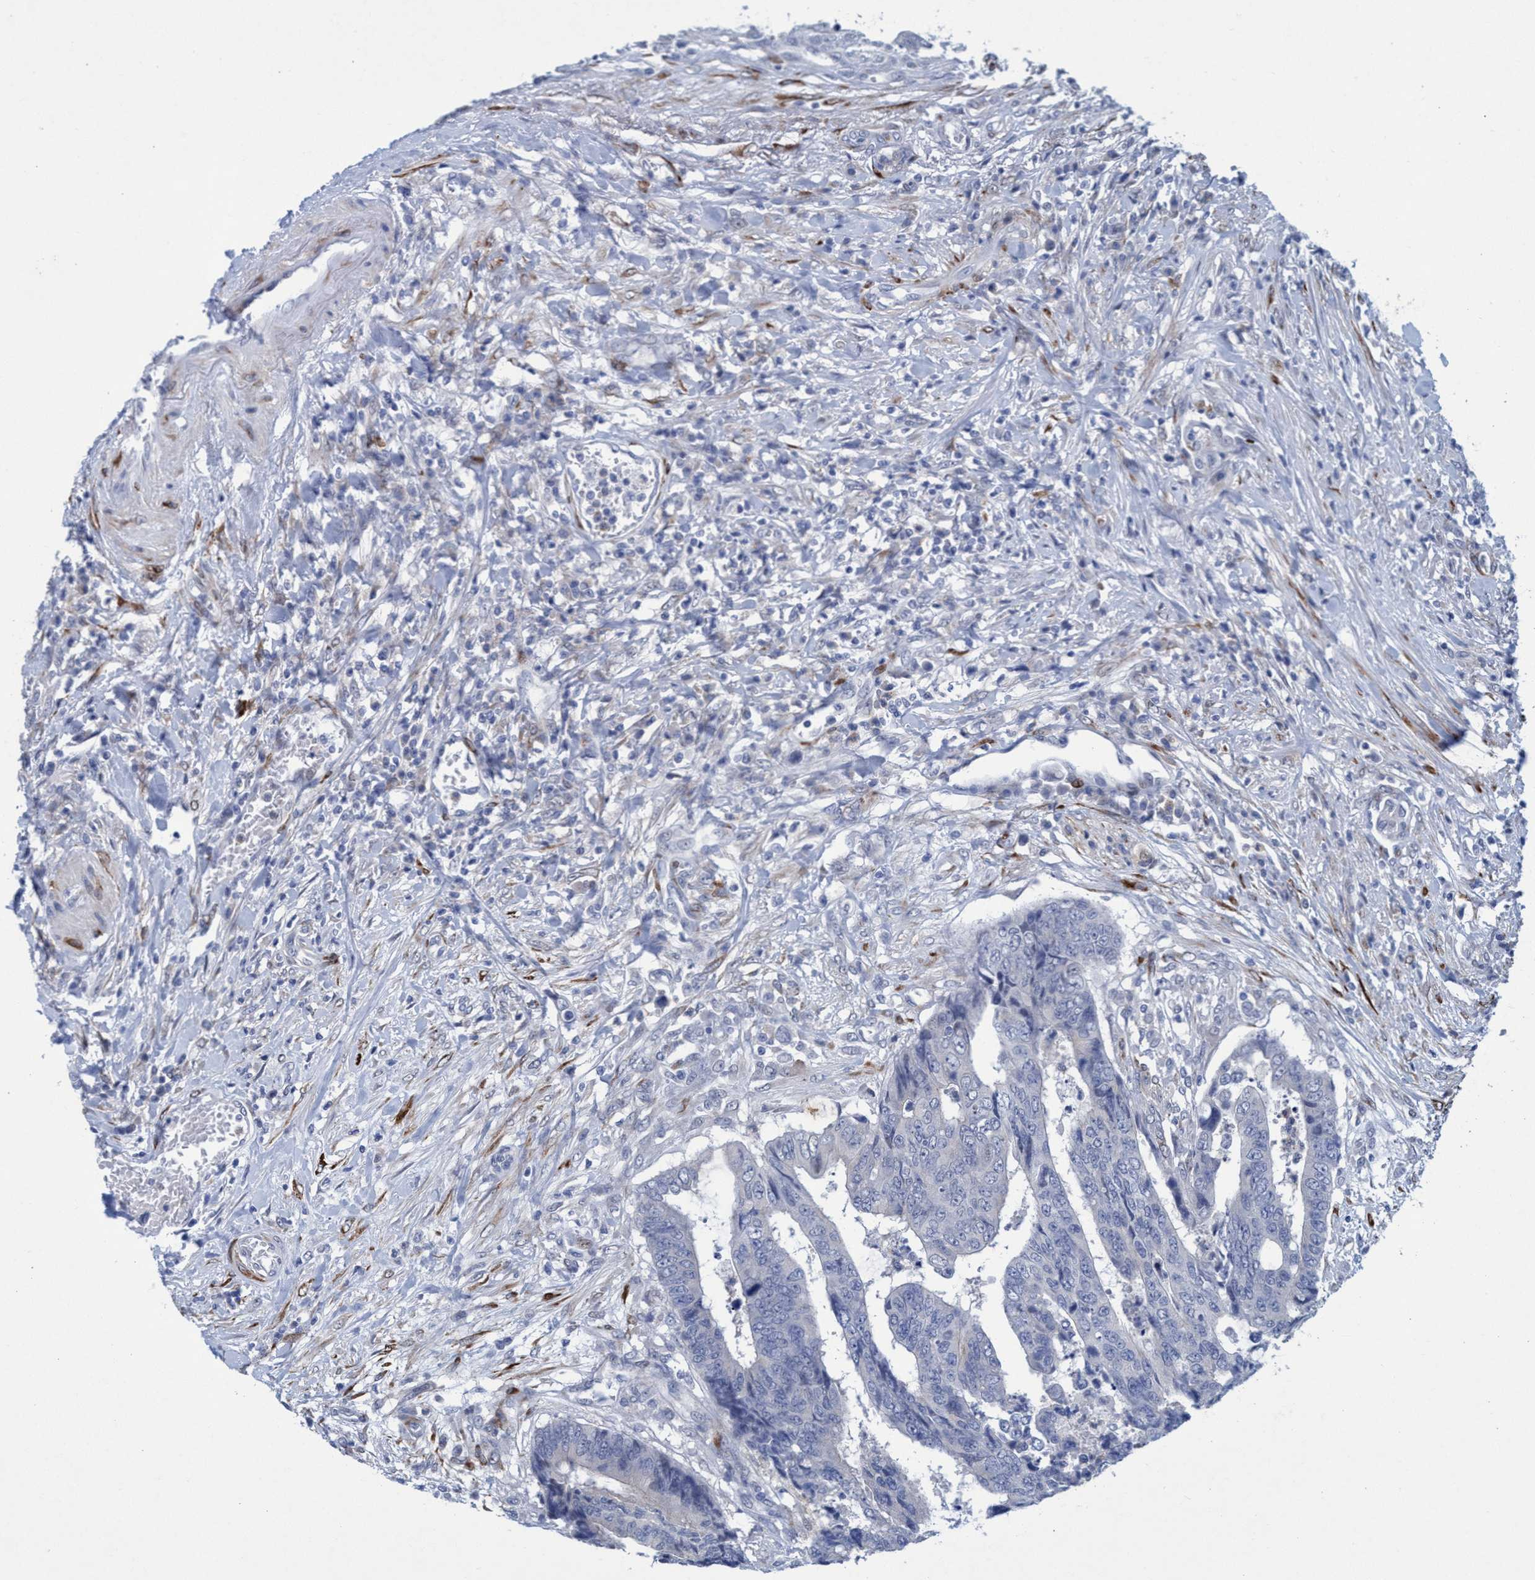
{"staining": {"intensity": "negative", "quantity": "none", "location": "none"}, "tissue": "colorectal cancer", "cell_type": "Tumor cells", "image_type": "cancer", "snomed": [{"axis": "morphology", "description": "Adenocarcinoma, NOS"}, {"axis": "topography", "description": "Rectum"}], "caption": "Tumor cells show no significant protein expression in colorectal adenocarcinoma.", "gene": "SLC43A2", "patient": {"sex": "male", "age": 84}}